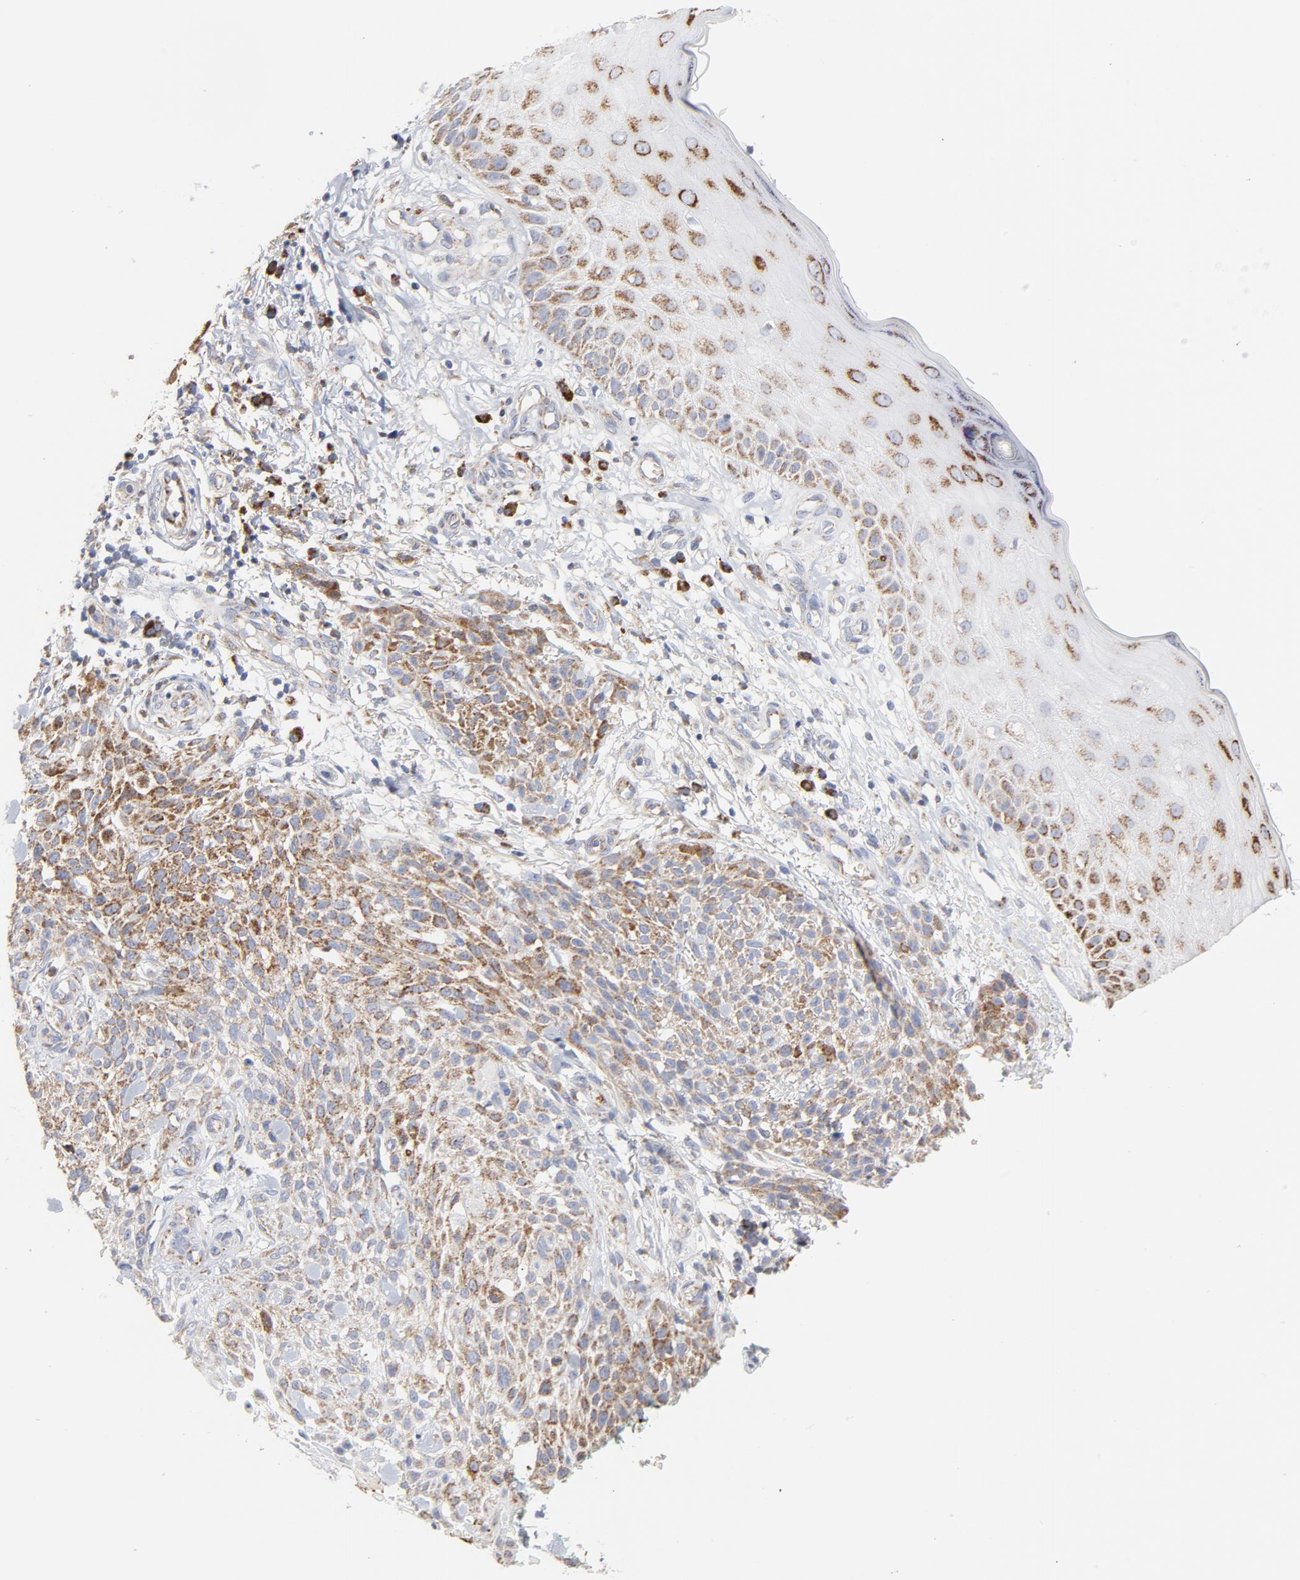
{"staining": {"intensity": "moderate", "quantity": ">75%", "location": "cytoplasmic/membranous"}, "tissue": "skin cancer", "cell_type": "Tumor cells", "image_type": "cancer", "snomed": [{"axis": "morphology", "description": "Squamous cell carcinoma, NOS"}, {"axis": "topography", "description": "Skin"}], "caption": "This is a micrograph of IHC staining of skin cancer, which shows moderate staining in the cytoplasmic/membranous of tumor cells.", "gene": "CYCS", "patient": {"sex": "female", "age": 42}}